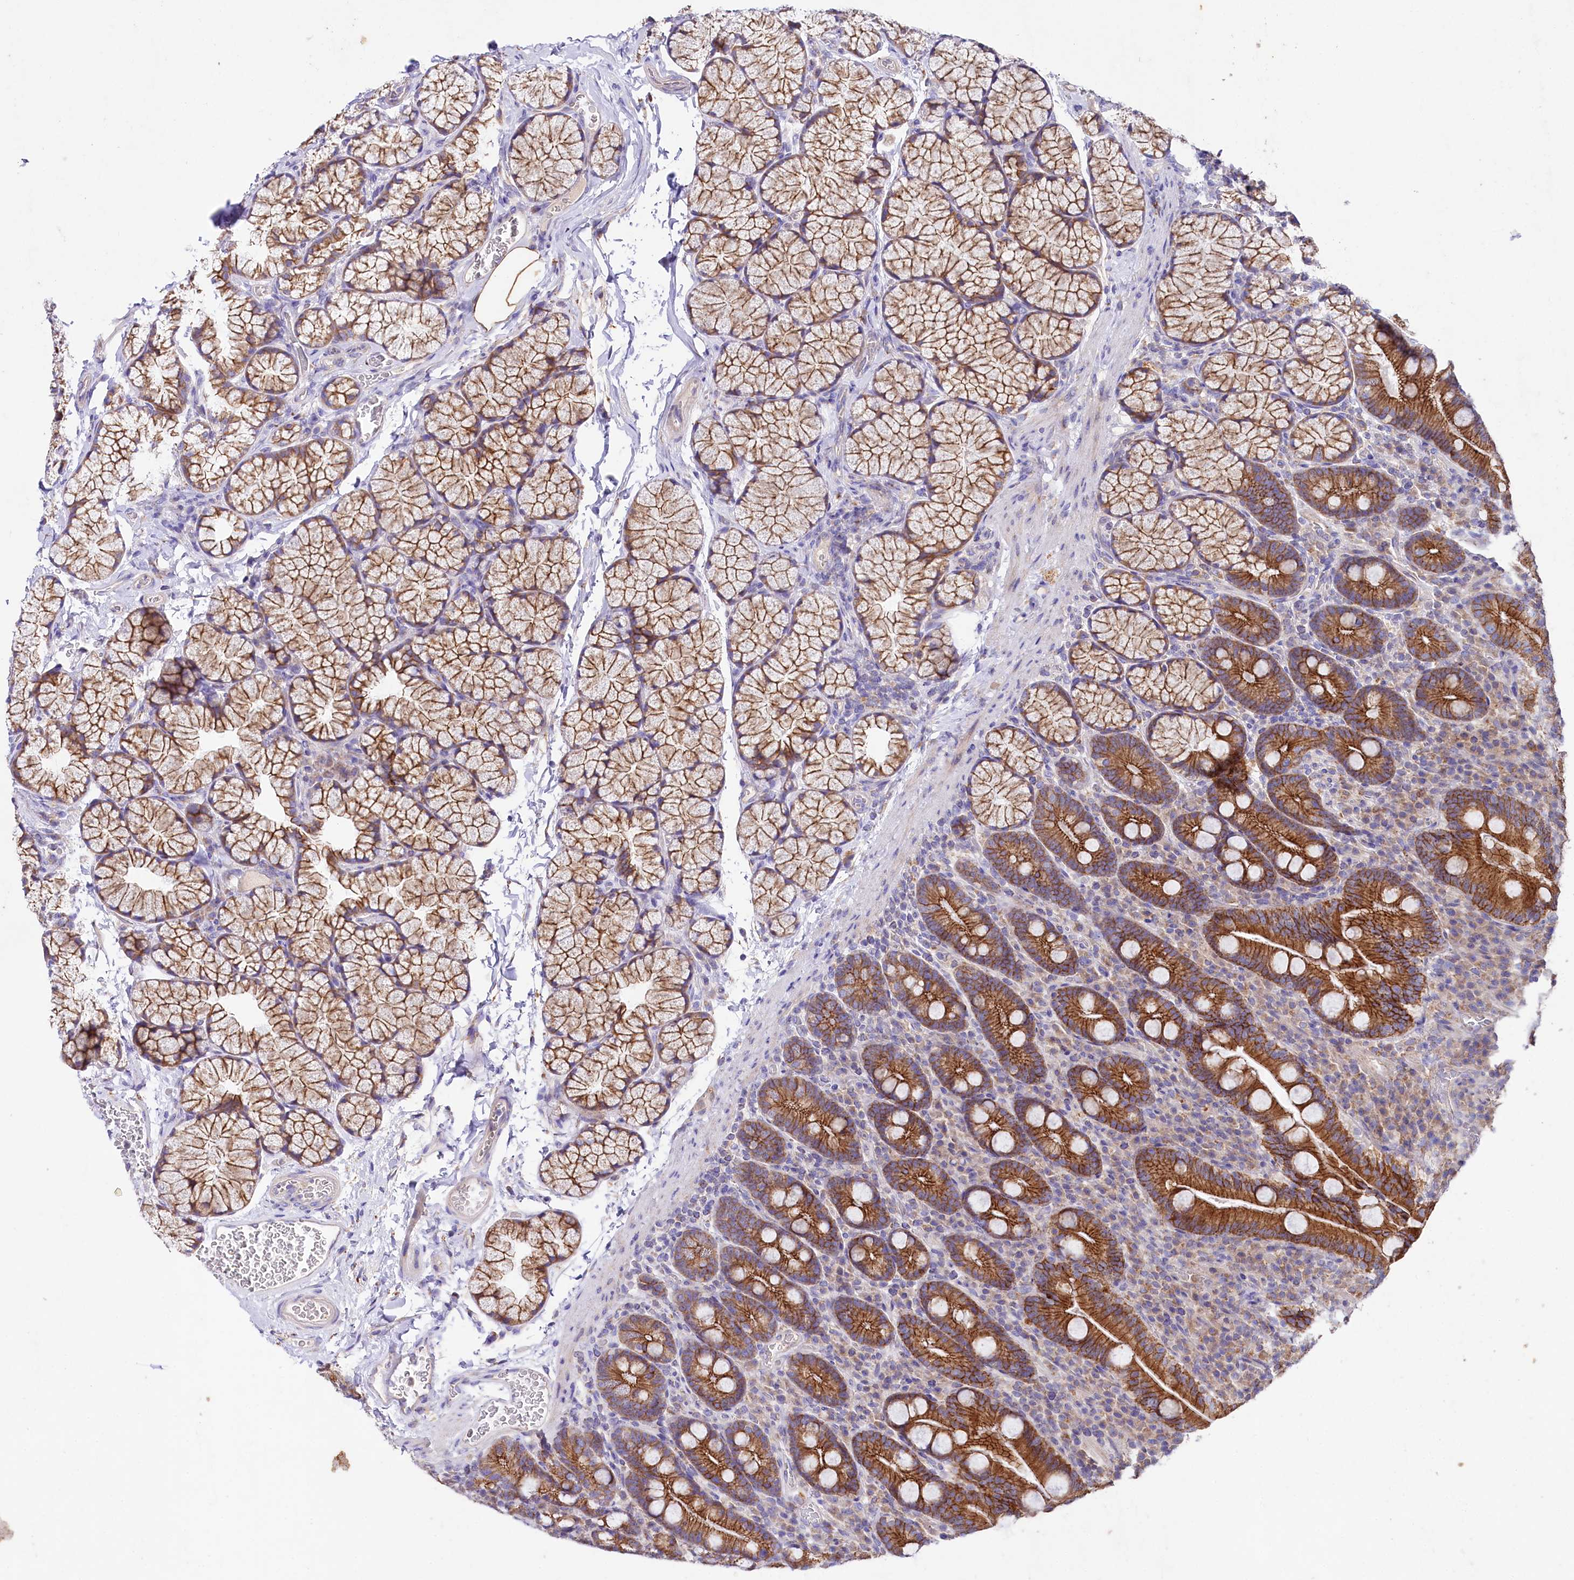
{"staining": {"intensity": "strong", "quantity": ">75%", "location": "cytoplasmic/membranous"}, "tissue": "duodenum", "cell_type": "Glandular cells", "image_type": "normal", "snomed": [{"axis": "morphology", "description": "Normal tissue, NOS"}, {"axis": "topography", "description": "Duodenum"}], "caption": "Duodenum stained with a brown dye displays strong cytoplasmic/membranous positive positivity in approximately >75% of glandular cells.", "gene": "SACM1L", "patient": {"sex": "male", "age": 35}}